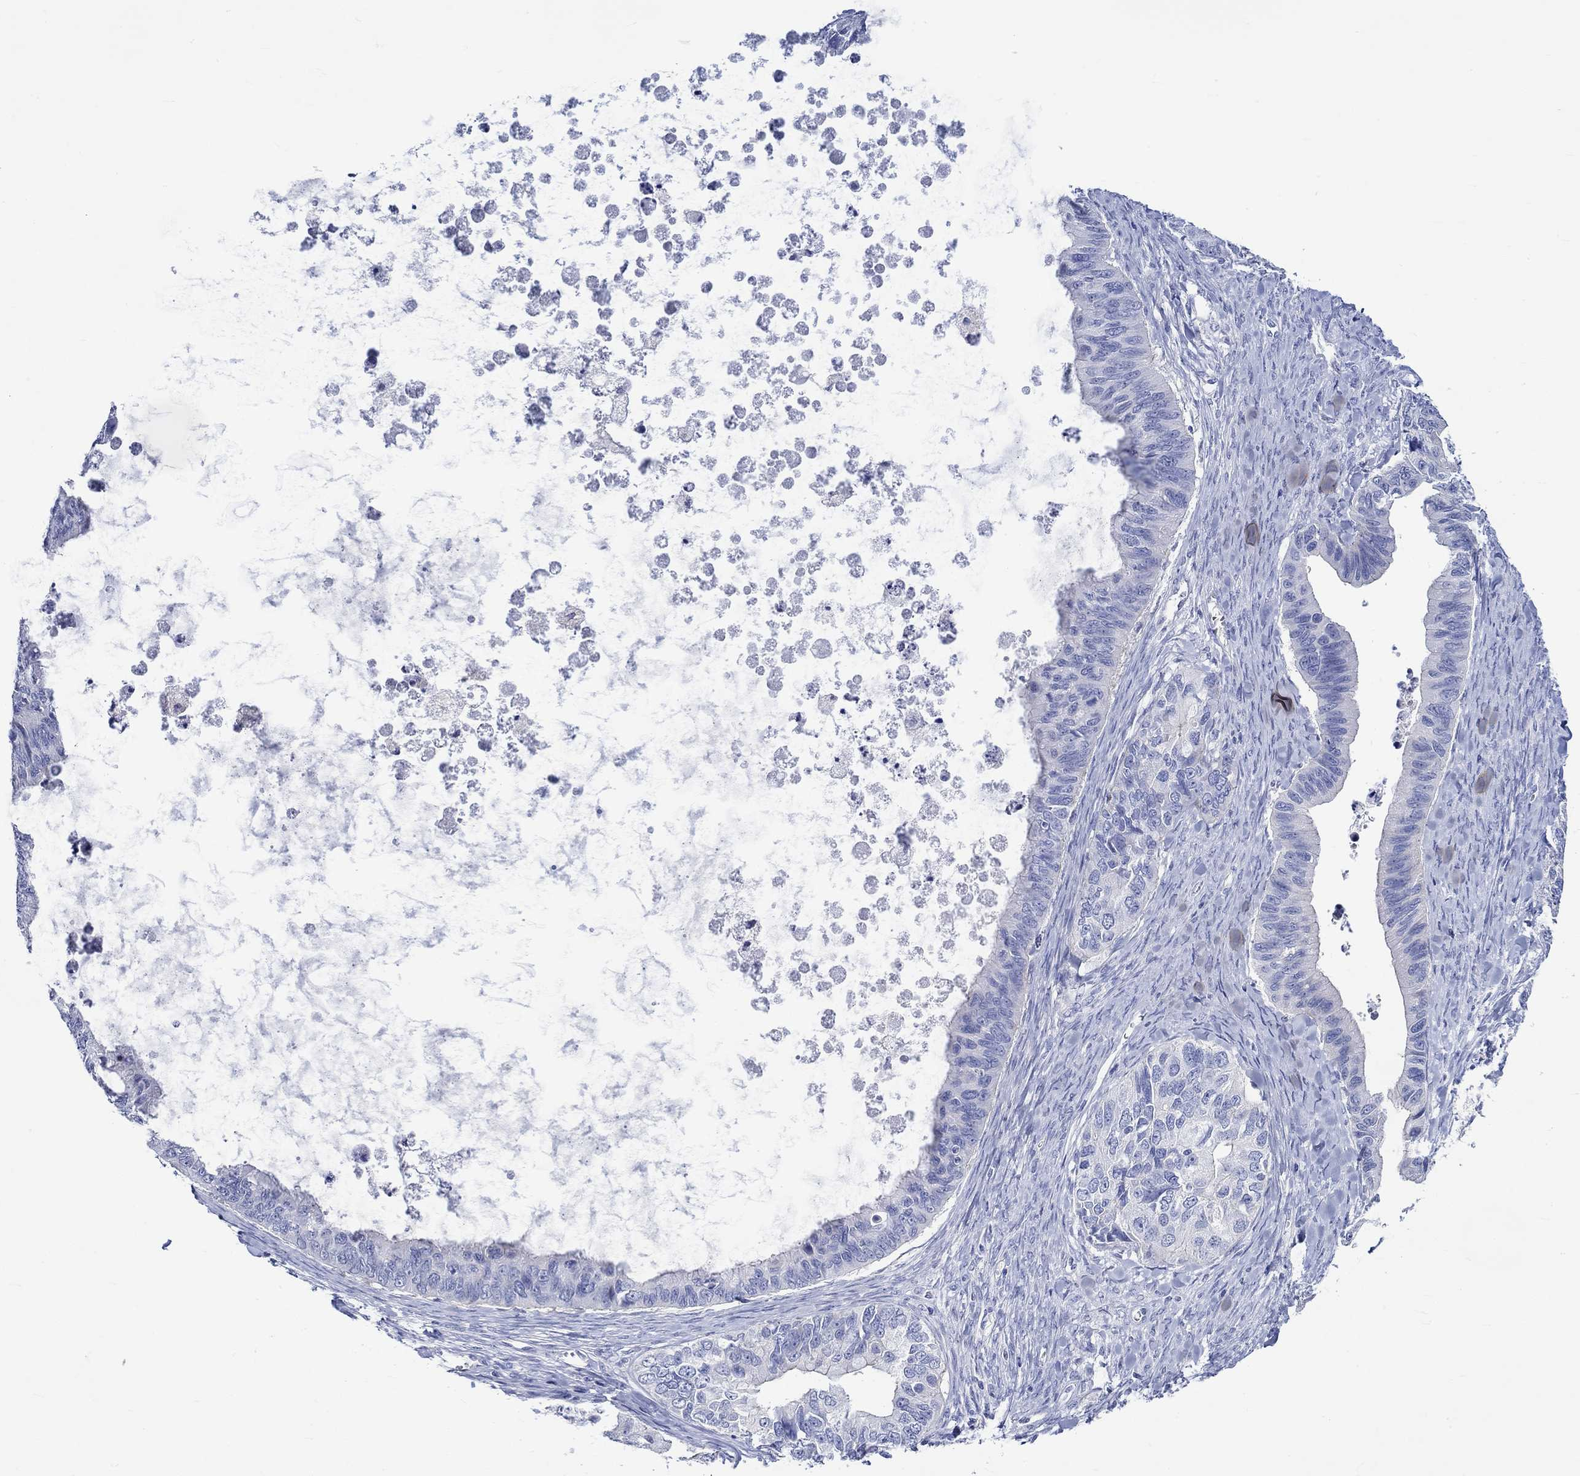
{"staining": {"intensity": "negative", "quantity": "none", "location": "none"}, "tissue": "ovarian cancer", "cell_type": "Tumor cells", "image_type": "cancer", "snomed": [{"axis": "morphology", "description": "Cystadenocarcinoma, mucinous, NOS"}, {"axis": "topography", "description": "Ovary"}], "caption": "The photomicrograph reveals no significant positivity in tumor cells of ovarian mucinous cystadenocarcinoma.", "gene": "NRIP3", "patient": {"sex": "female", "age": 76}}